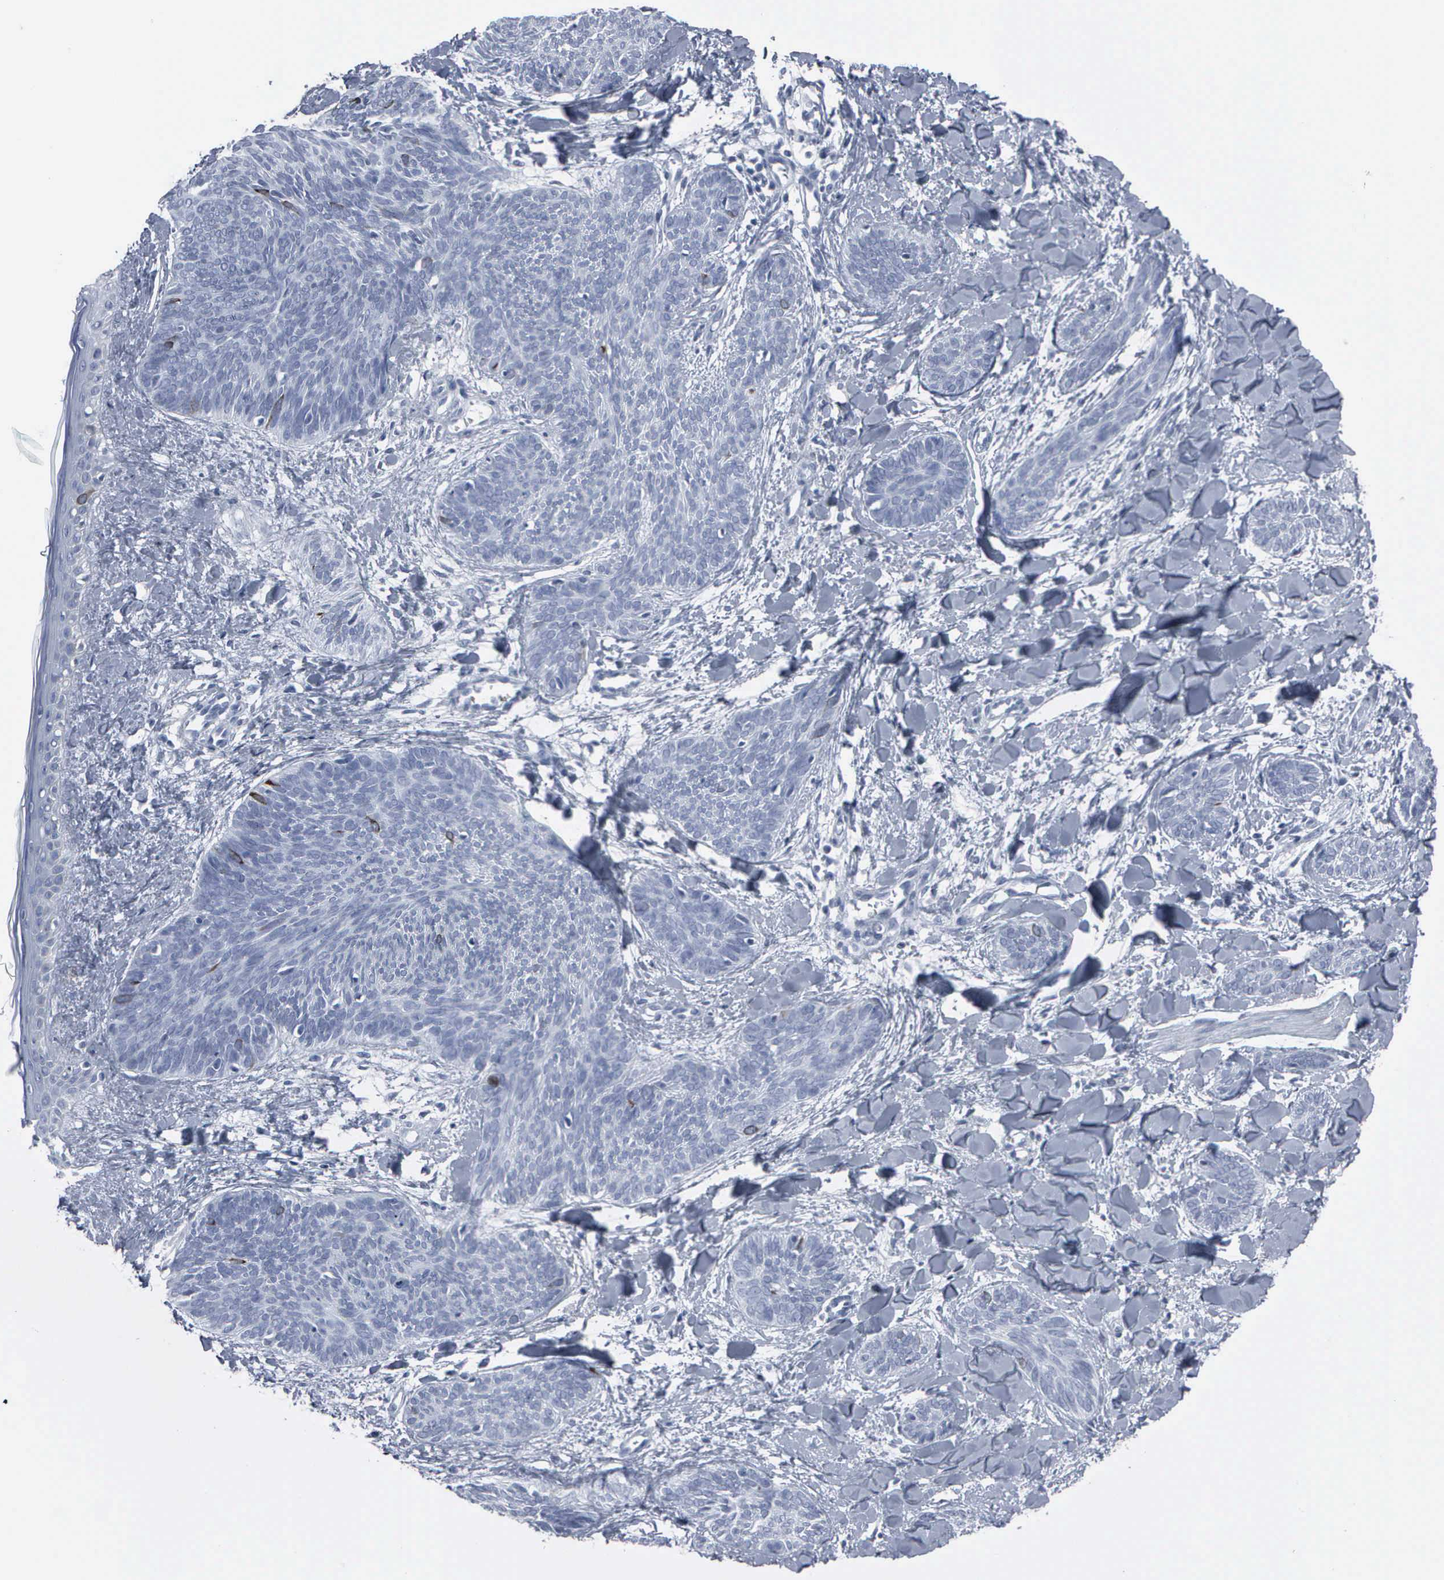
{"staining": {"intensity": "moderate", "quantity": "<25%", "location": "cytoplasmic/membranous"}, "tissue": "skin cancer", "cell_type": "Tumor cells", "image_type": "cancer", "snomed": [{"axis": "morphology", "description": "Basal cell carcinoma"}, {"axis": "topography", "description": "Skin"}], "caption": "Immunohistochemical staining of human basal cell carcinoma (skin) demonstrates low levels of moderate cytoplasmic/membranous protein staining in about <25% of tumor cells. Immunohistochemistry (ihc) stains the protein of interest in brown and the nuclei are stained blue.", "gene": "CCNB1", "patient": {"sex": "female", "age": 81}}